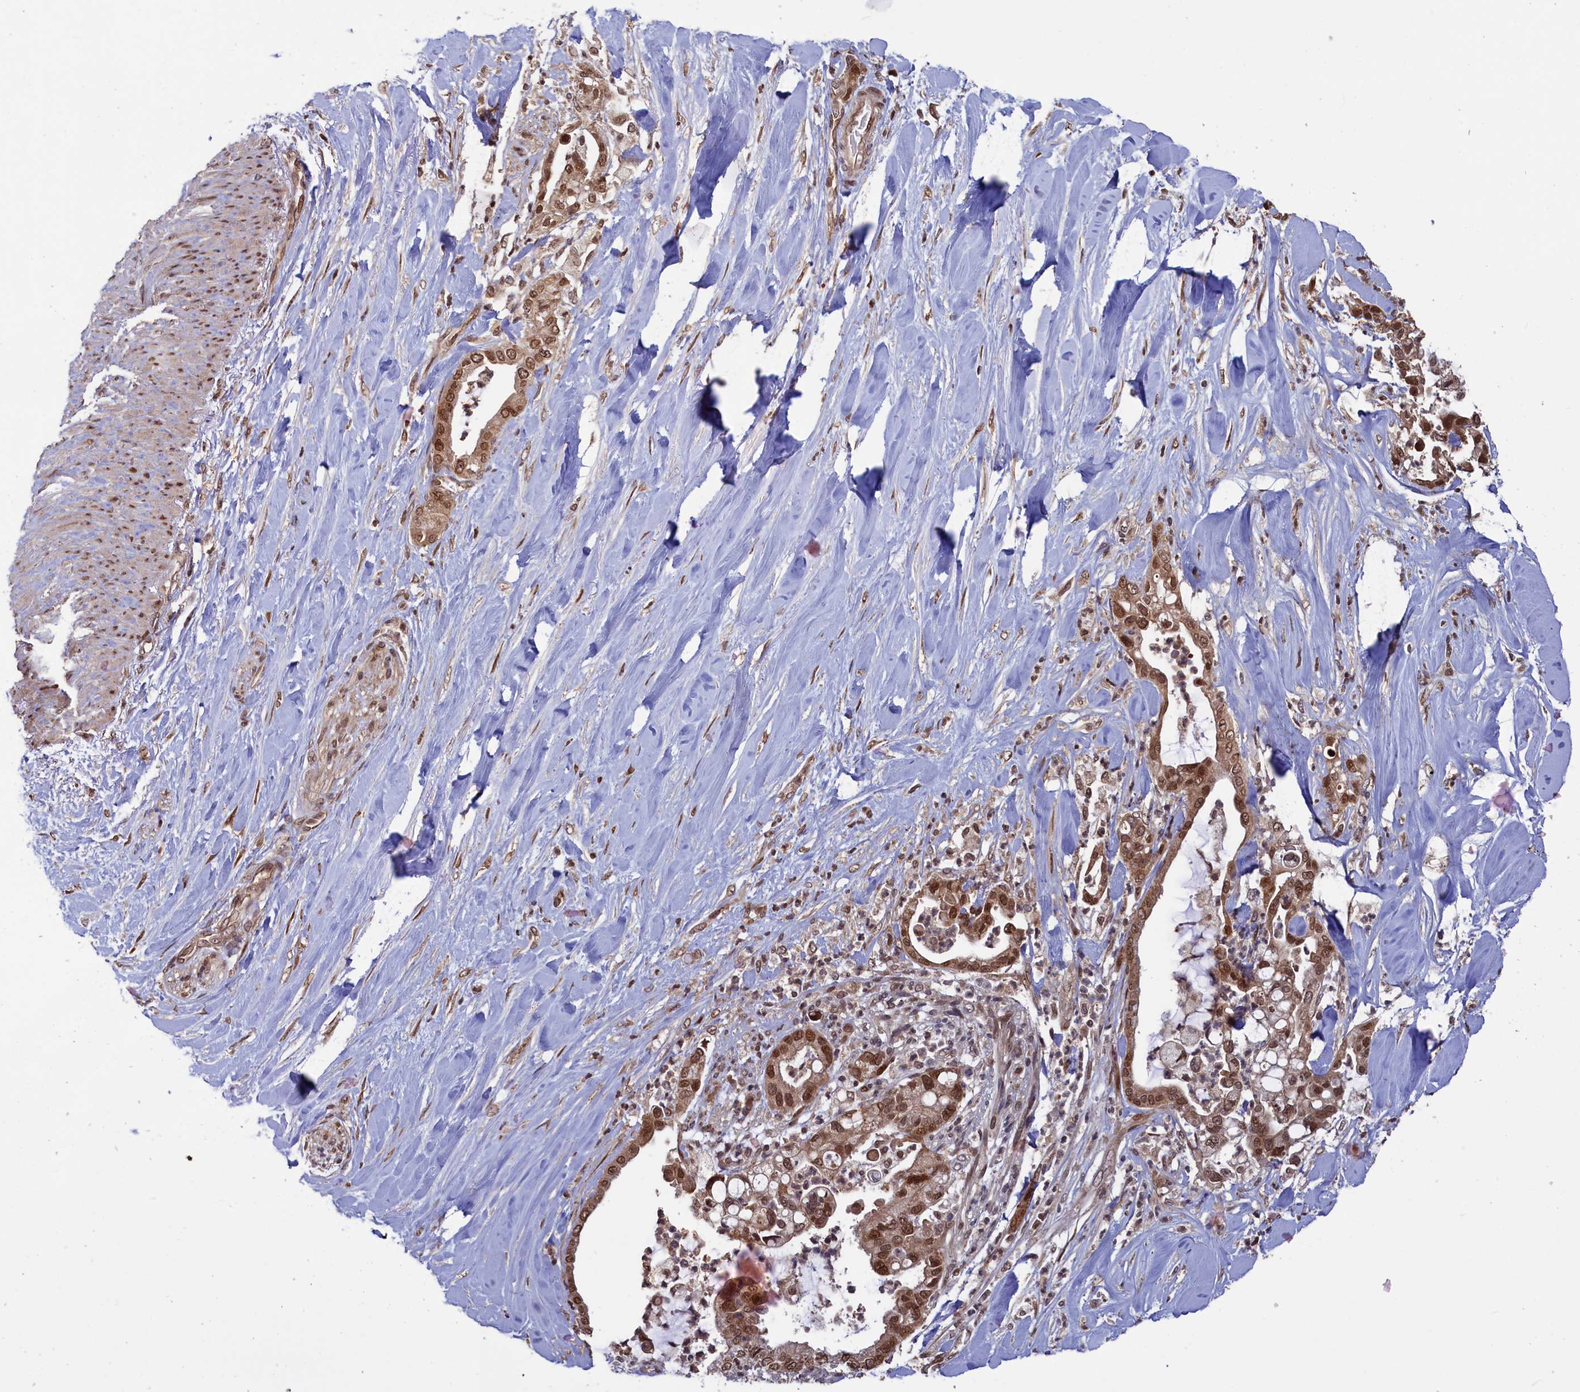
{"staining": {"intensity": "moderate", "quantity": ">75%", "location": "nuclear"}, "tissue": "liver cancer", "cell_type": "Tumor cells", "image_type": "cancer", "snomed": [{"axis": "morphology", "description": "Cholangiocarcinoma"}, {"axis": "topography", "description": "Liver"}], "caption": "Protein staining by immunohistochemistry (IHC) exhibits moderate nuclear staining in approximately >75% of tumor cells in liver cancer.", "gene": "NAE1", "patient": {"sex": "female", "age": 54}}